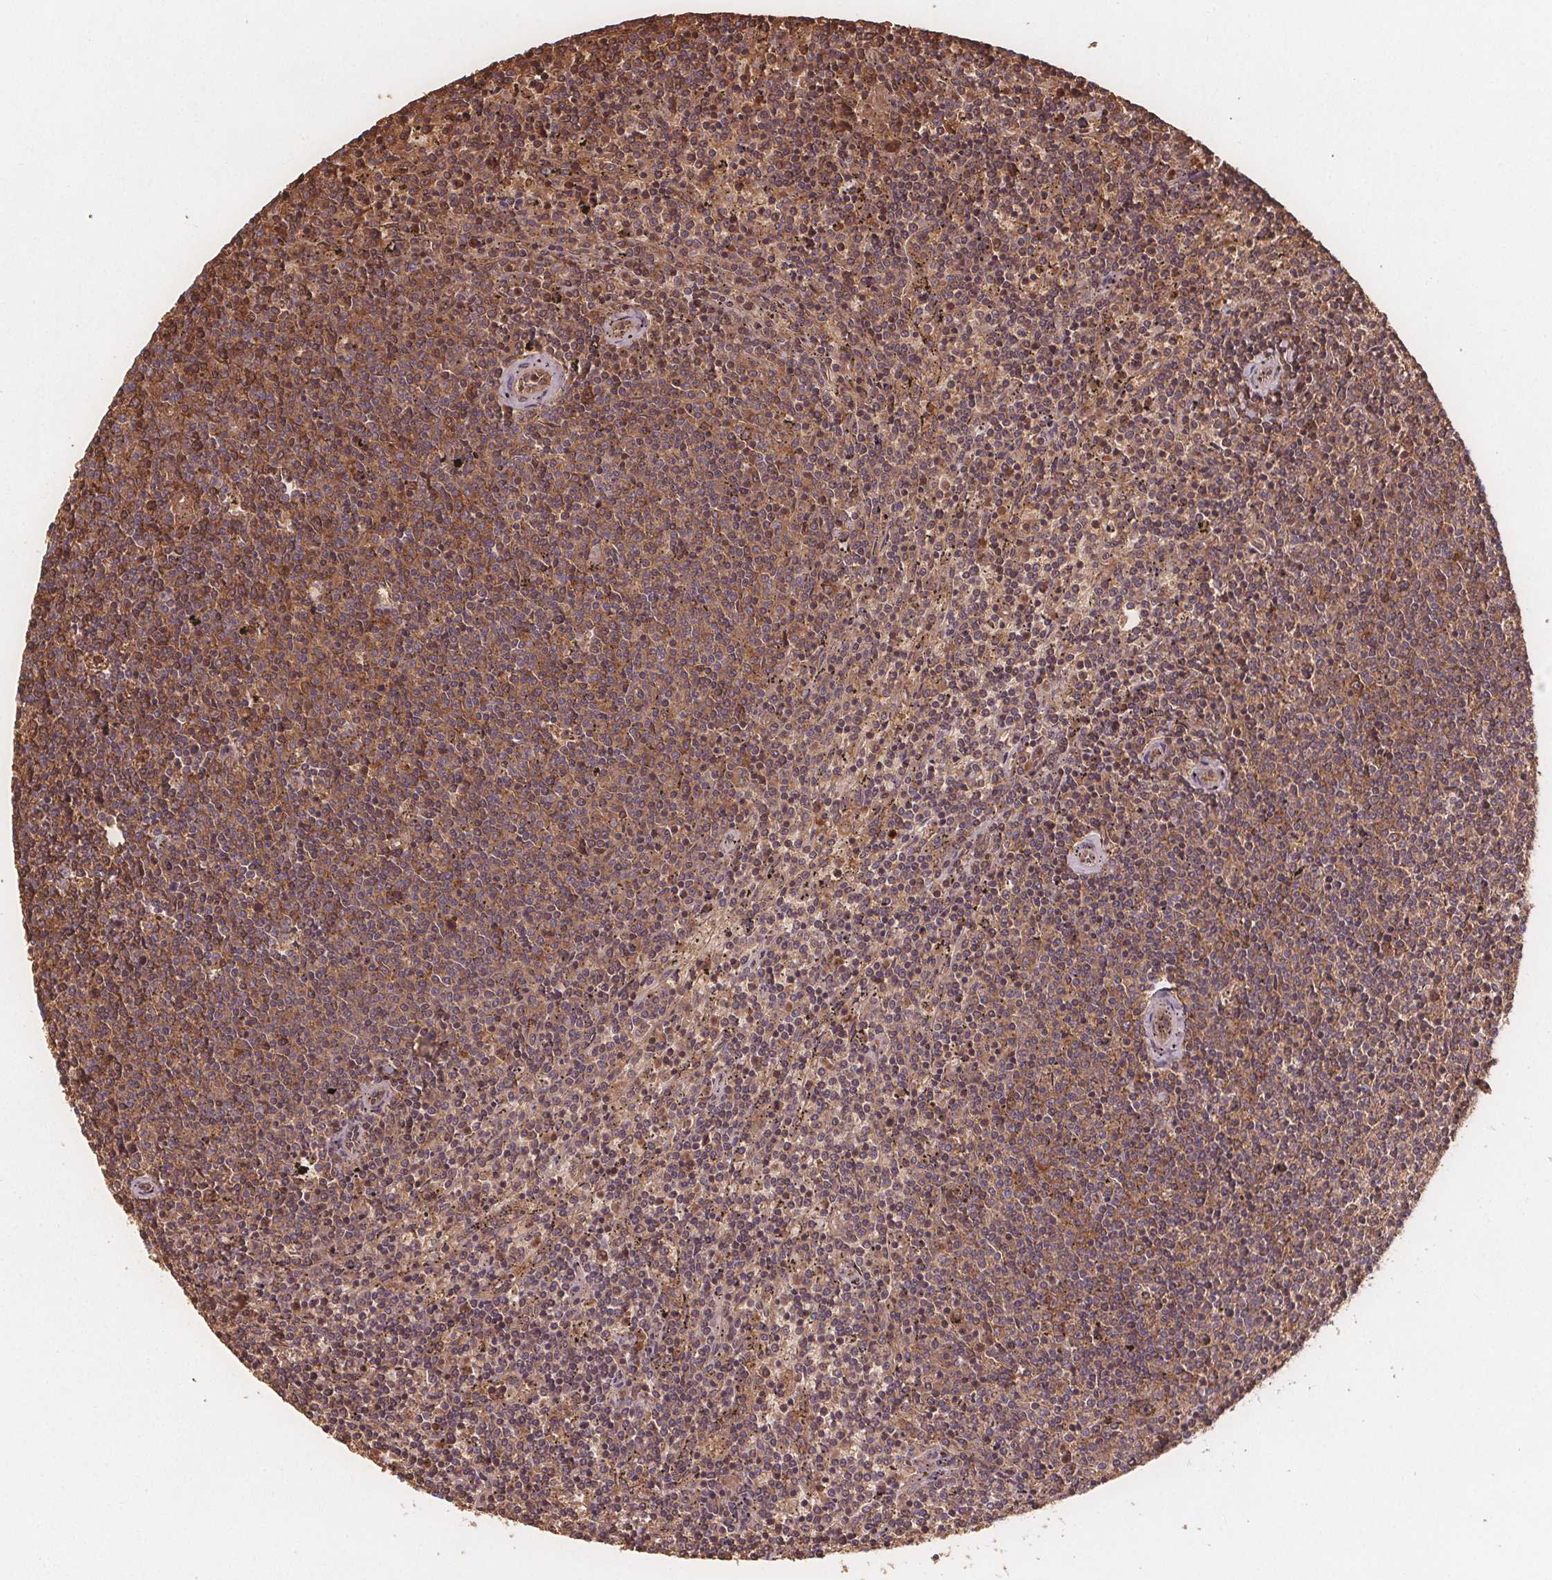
{"staining": {"intensity": "moderate", "quantity": ">75%", "location": "cytoplasmic/membranous"}, "tissue": "lymphoma", "cell_type": "Tumor cells", "image_type": "cancer", "snomed": [{"axis": "morphology", "description": "Malignant lymphoma, non-Hodgkin's type, Low grade"}, {"axis": "topography", "description": "Spleen"}], "caption": "Brown immunohistochemical staining in lymphoma exhibits moderate cytoplasmic/membranous positivity in approximately >75% of tumor cells.", "gene": "EIF3D", "patient": {"sex": "female", "age": 50}}